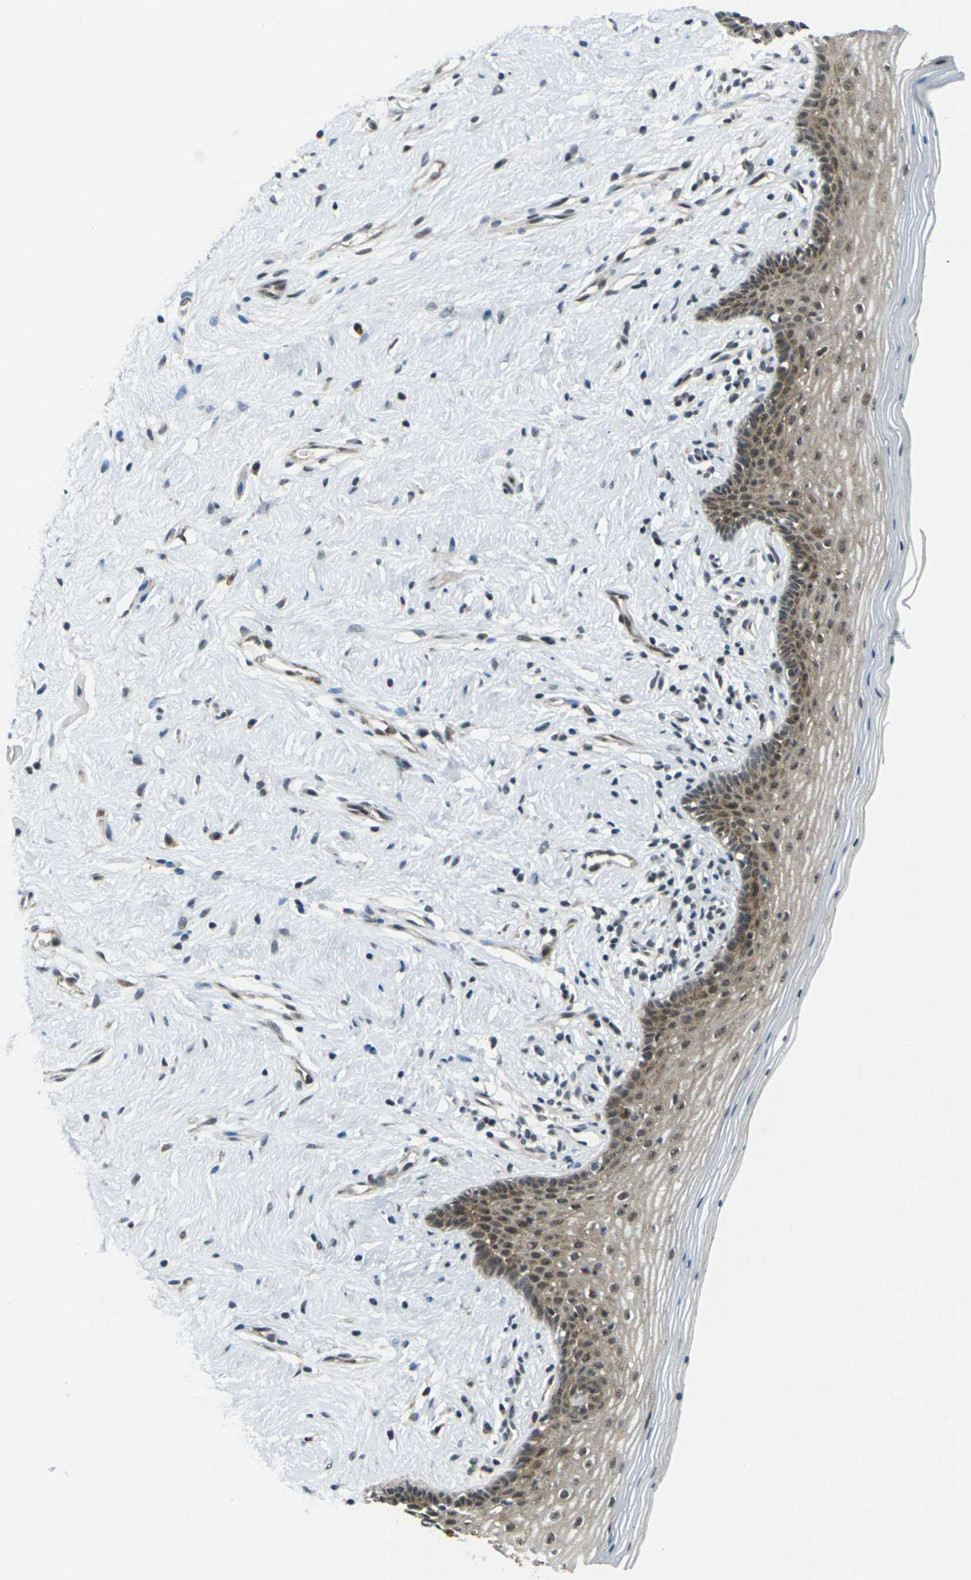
{"staining": {"intensity": "moderate", "quantity": ">75%", "location": "cytoplasmic/membranous,nuclear"}, "tissue": "vagina", "cell_type": "Squamous epithelial cells", "image_type": "normal", "snomed": [{"axis": "morphology", "description": "Normal tissue, NOS"}, {"axis": "topography", "description": "Vagina"}], "caption": "A high-resolution micrograph shows IHC staining of normal vagina, which exhibits moderate cytoplasmic/membranous,nuclear staining in about >75% of squamous epithelial cells.", "gene": "UBE2S", "patient": {"sex": "female", "age": 44}}